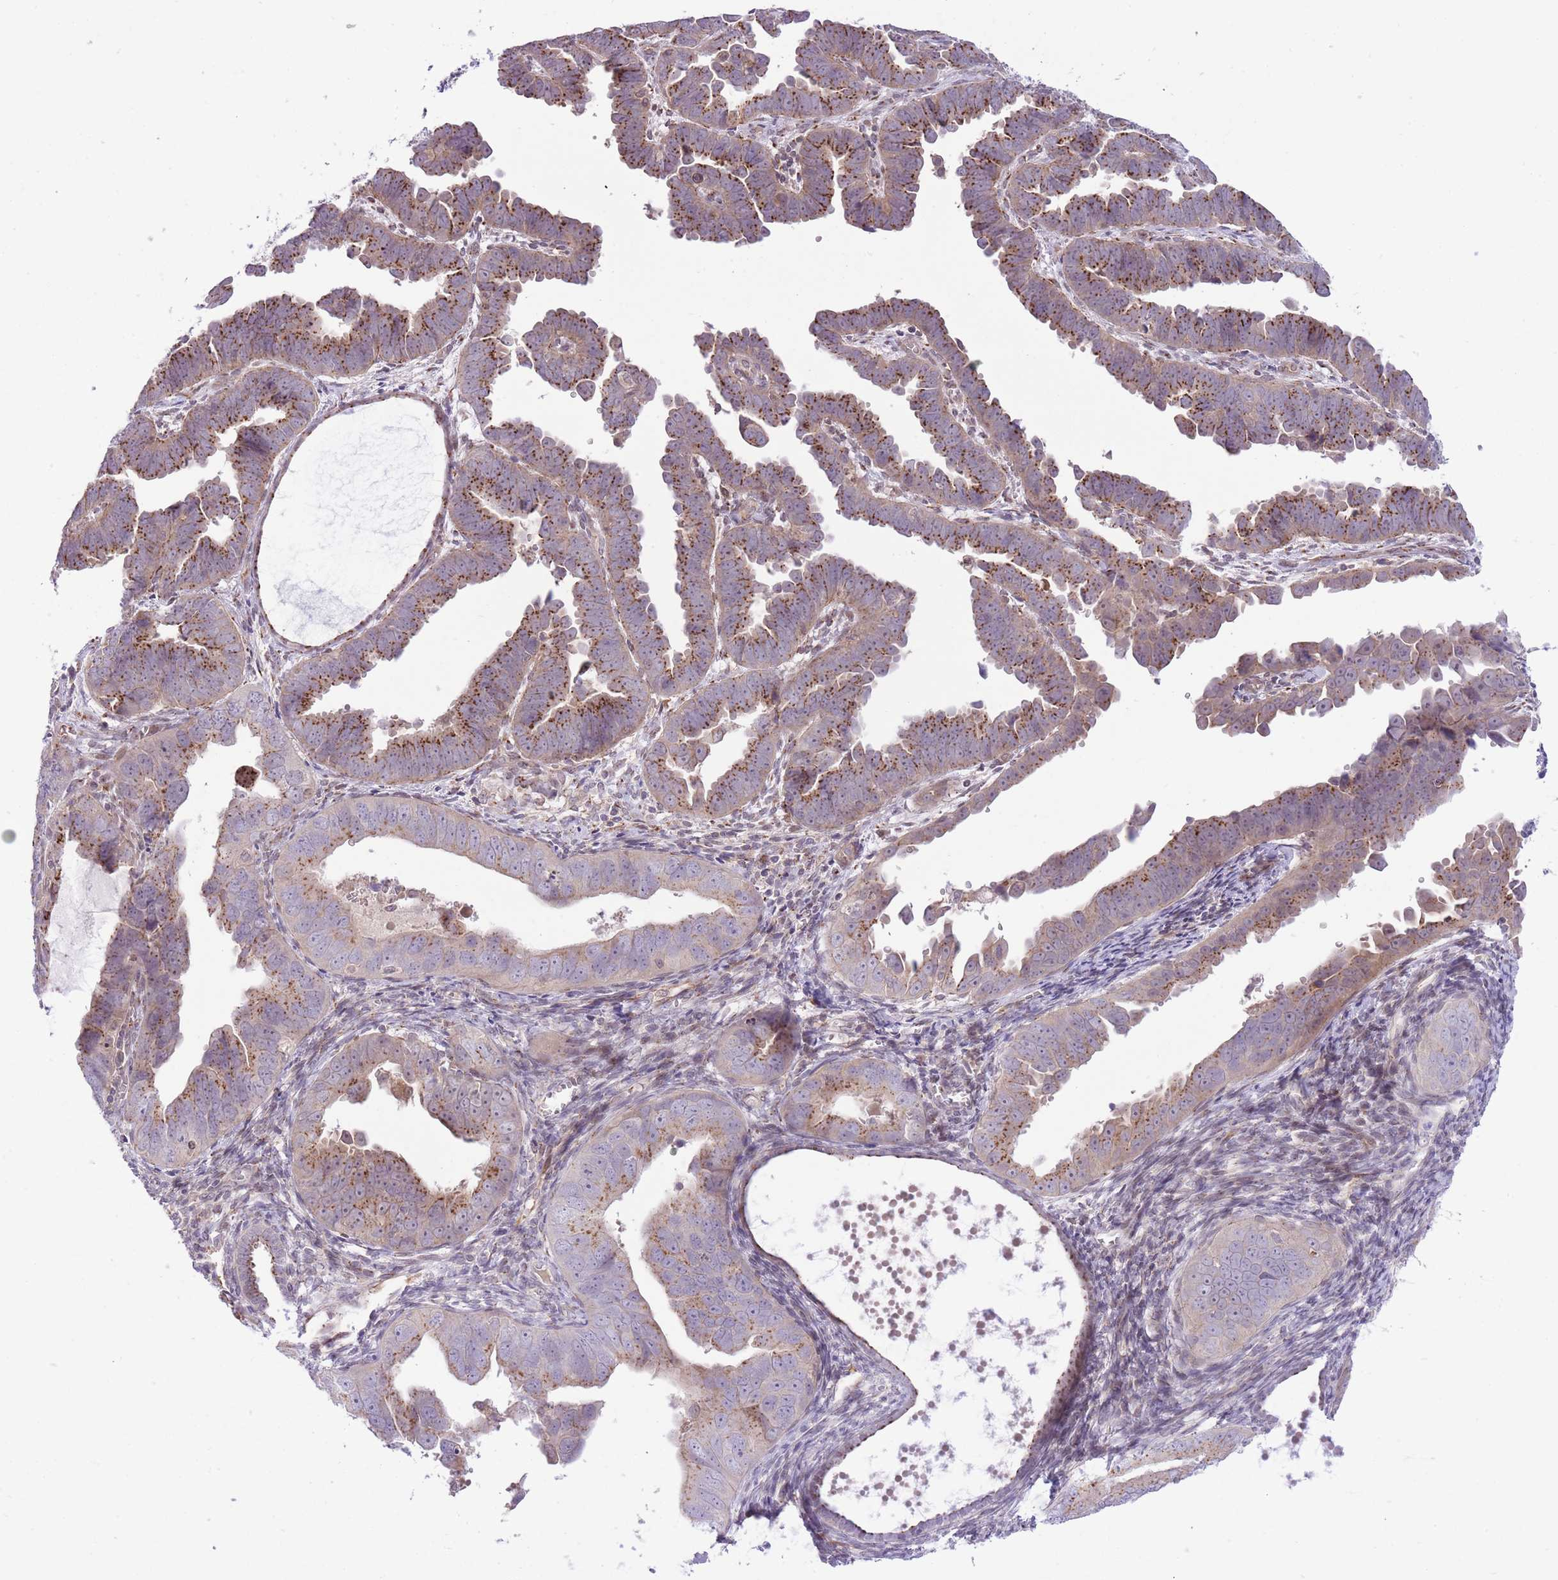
{"staining": {"intensity": "strong", "quantity": ">75%", "location": "cytoplasmic/membranous"}, "tissue": "endometrial cancer", "cell_type": "Tumor cells", "image_type": "cancer", "snomed": [{"axis": "morphology", "description": "Adenocarcinoma, NOS"}, {"axis": "topography", "description": "Endometrium"}], "caption": "This image exhibits endometrial cancer (adenocarcinoma) stained with immunohistochemistry to label a protein in brown. The cytoplasmic/membranous of tumor cells show strong positivity for the protein. Nuclei are counter-stained blue.", "gene": "ZBED5", "patient": {"sex": "female", "age": 75}}